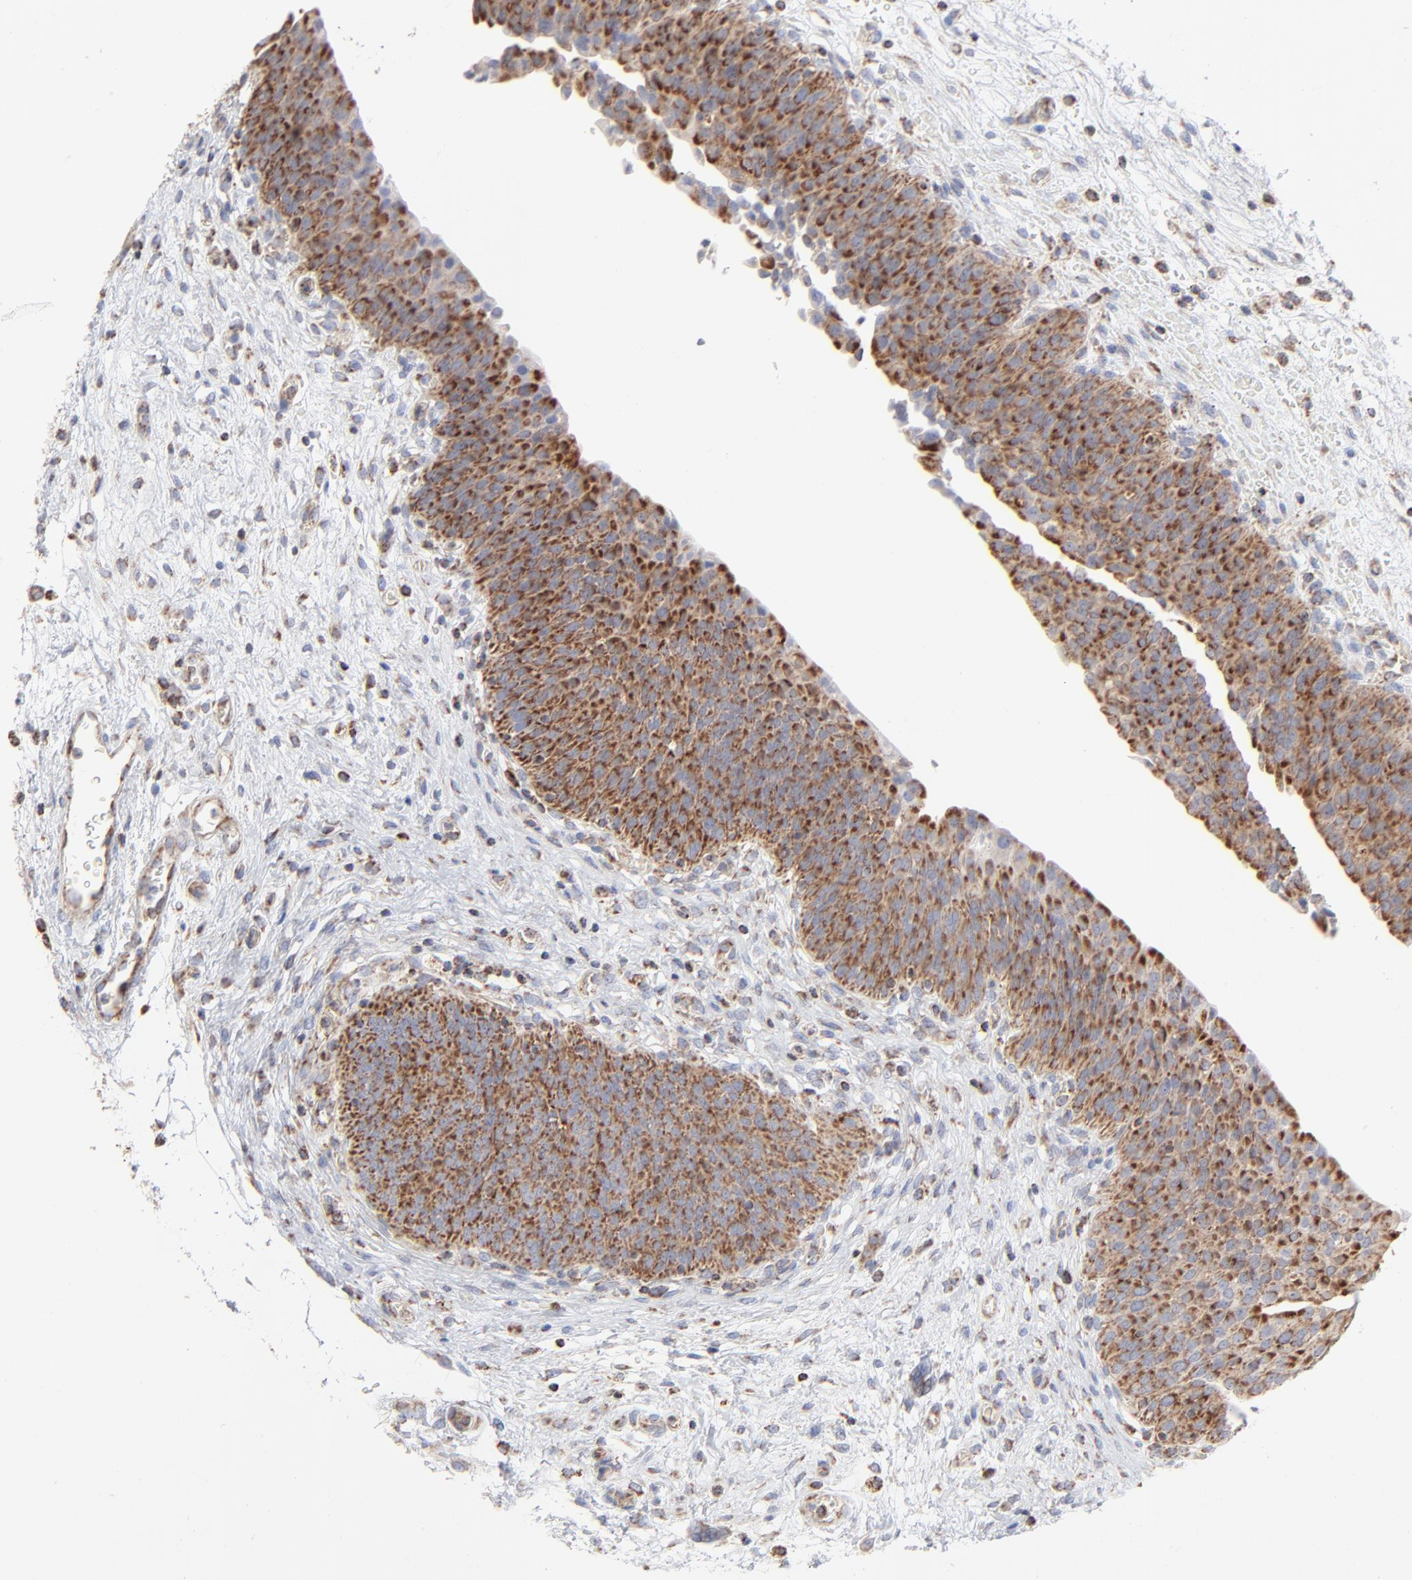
{"staining": {"intensity": "strong", "quantity": ">75%", "location": "cytoplasmic/membranous"}, "tissue": "urinary bladder", "cell_type": "Urothelial cells", "image_type": "normal", "snomed": [{"axis": "morphology", "description": "Normal tissue, NOS"}, {"axis": "topography", "description": "Smooth muscle"}, {"axis": "topography", "description": "Urinary bladder"}], "caption": "A photomicrograph of human urinary bladder stained for a protein reveals strong cytoplasmic/membranous brown staining in urothelial cells.", "gene": "ASB3", "patient": {"sex": "male", "age": 35}}